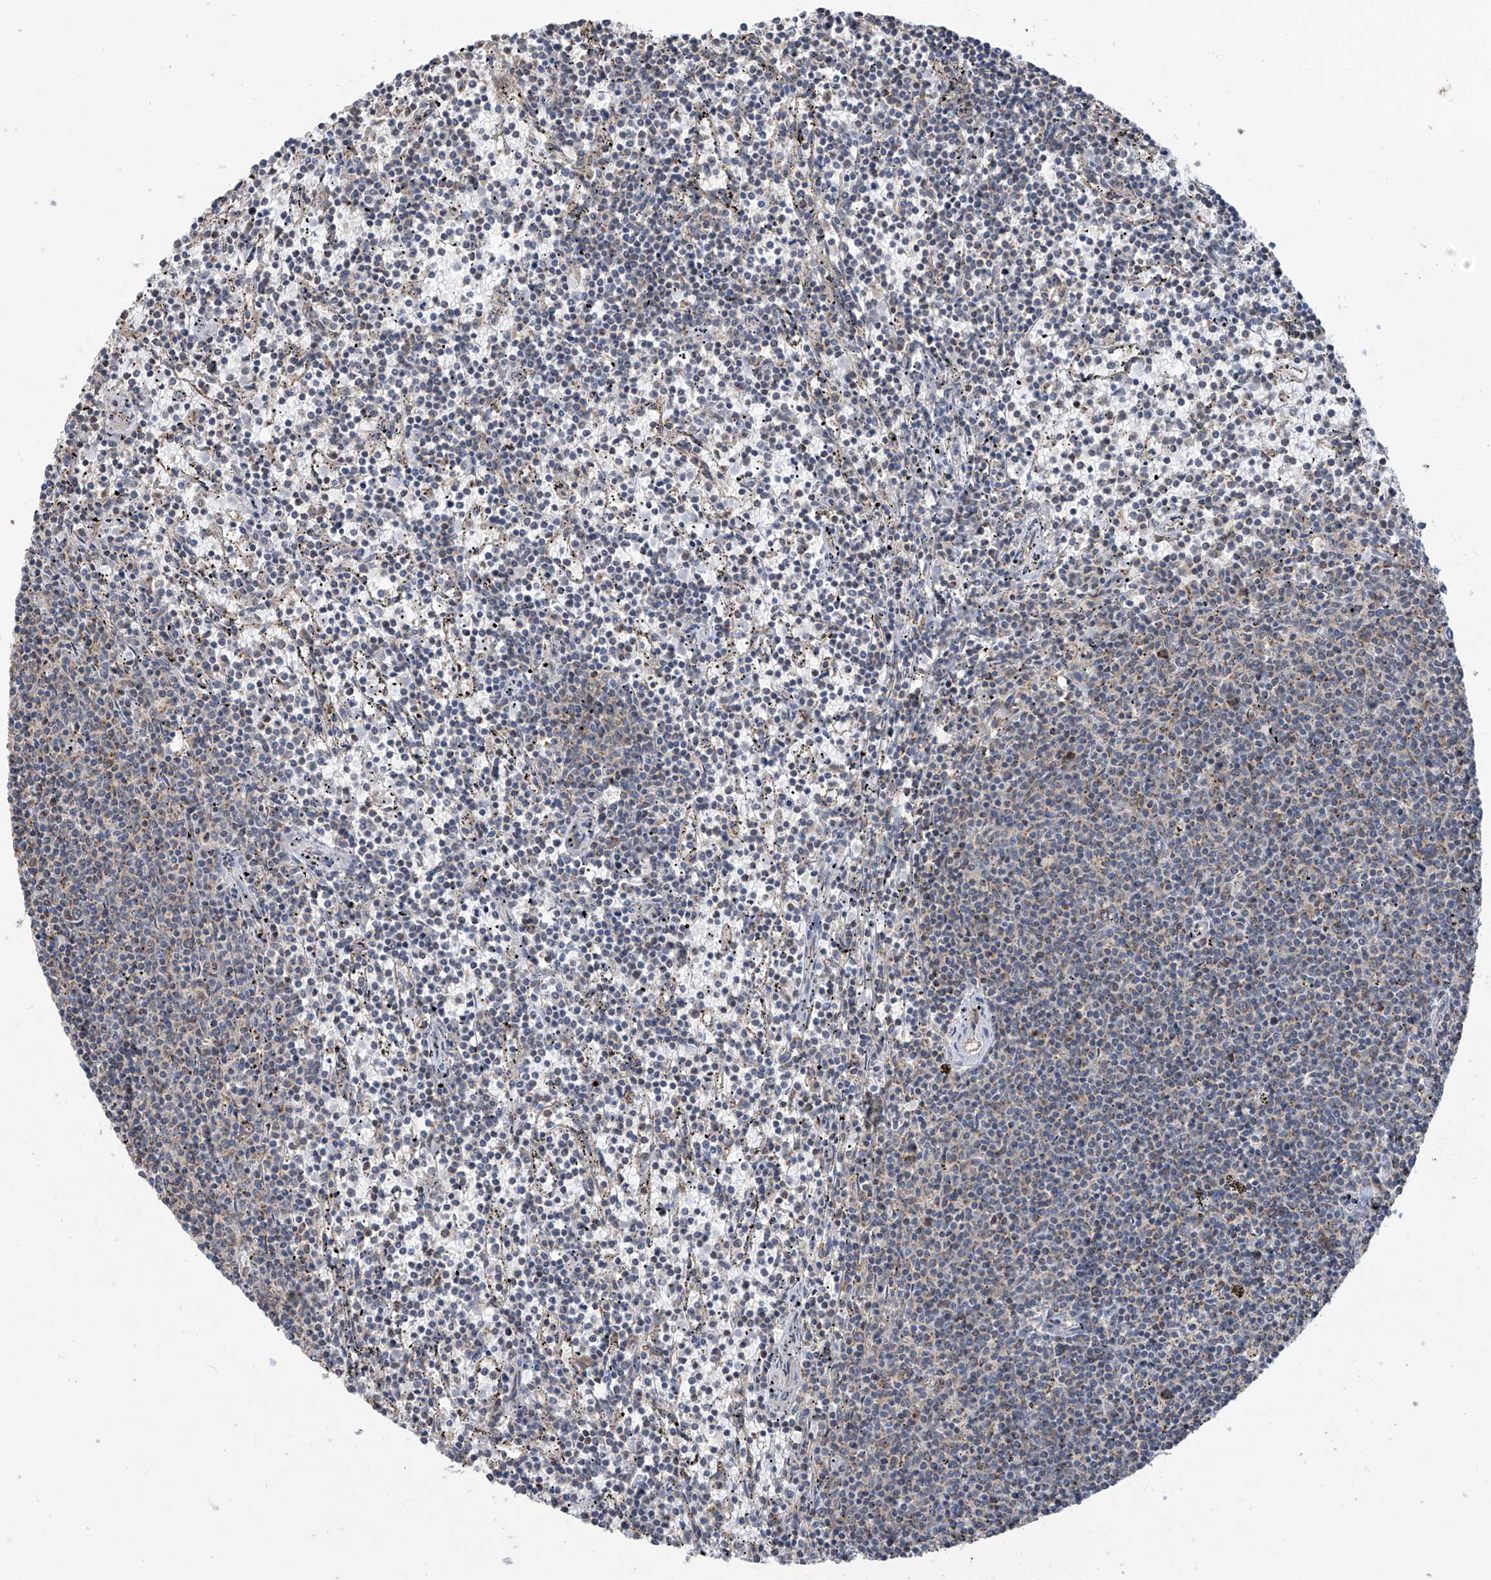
{"staining": {"intensity": "negative", "quantity": "none", "location": "none"}, "tissue": "lymphoma", "cell_type": "Tumor cells", "image_type": "cancer", "snomed": [{"axis": "morphology", "description": "Malignant lymphoma, non-Hodgkin's type, Low grade"}, {"axis": "topography", "description": "Spleen"}], "caption": "This is an immunohistochemistry histopathology image of lymphoma. There is no positivity in tumor cells.", "gene": "PNPT1", "patient": {"sex": "female", "age": 50}}